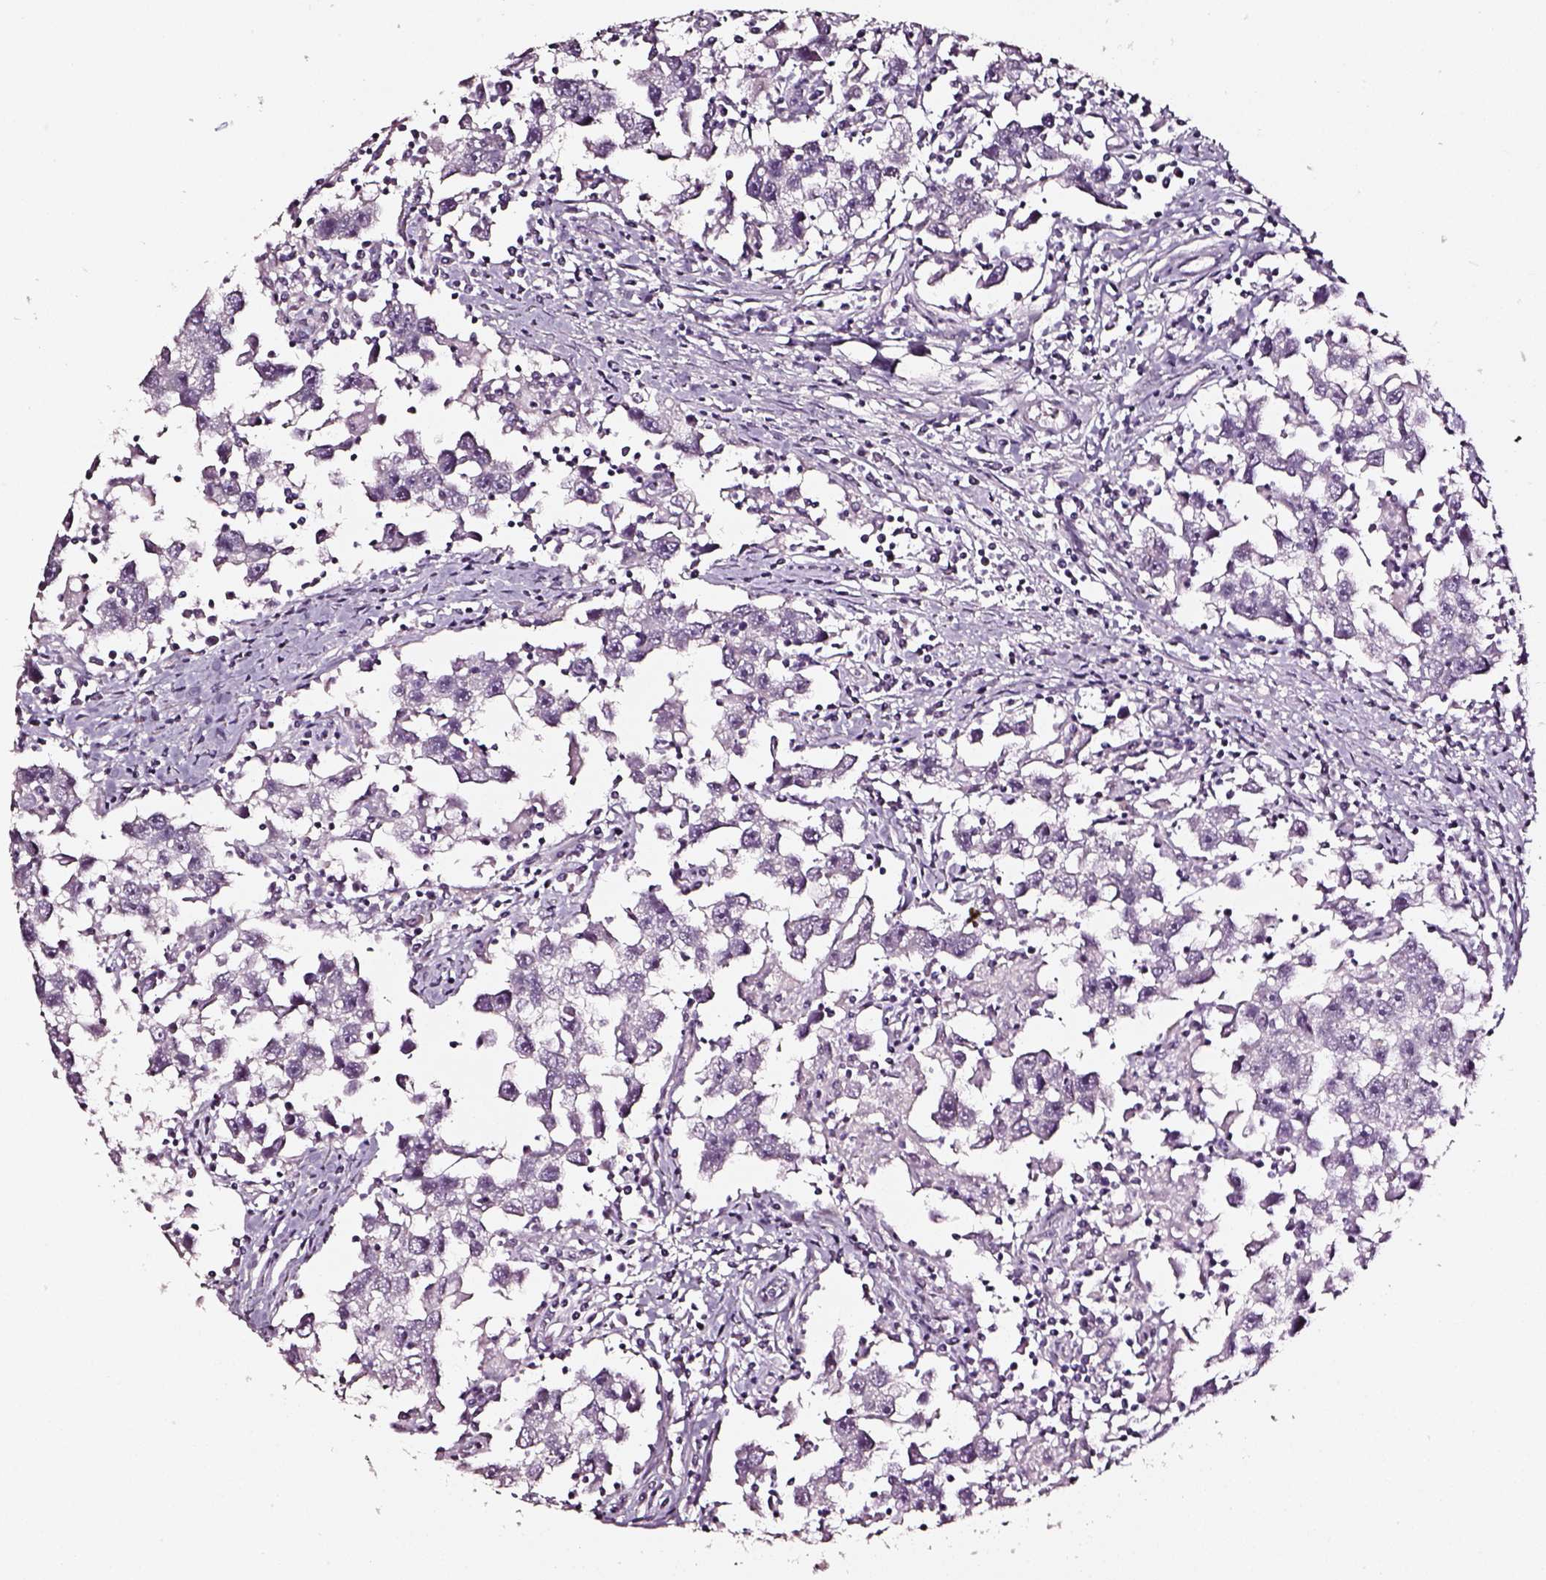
{"staining": {"intensity": "negative", "quantity": "none", "location": "none"}, "tissue": "testis cancer", "cell_type": "Tumor cells", "image_type": "cancer", "snomed": [{"axis": "morphology", "description": "Seminoma, NOS"}, {"axis": "topography", "description": "Testis"}], "caption": "Immunohistochemistry (IHC) image of neoplastic tissue: human seminoma (testis) stained with DAB demonstrates no significant protein staining in tumor cells.", "gene": "AADAT", "patient": {"sex": "male", "age": 30}}